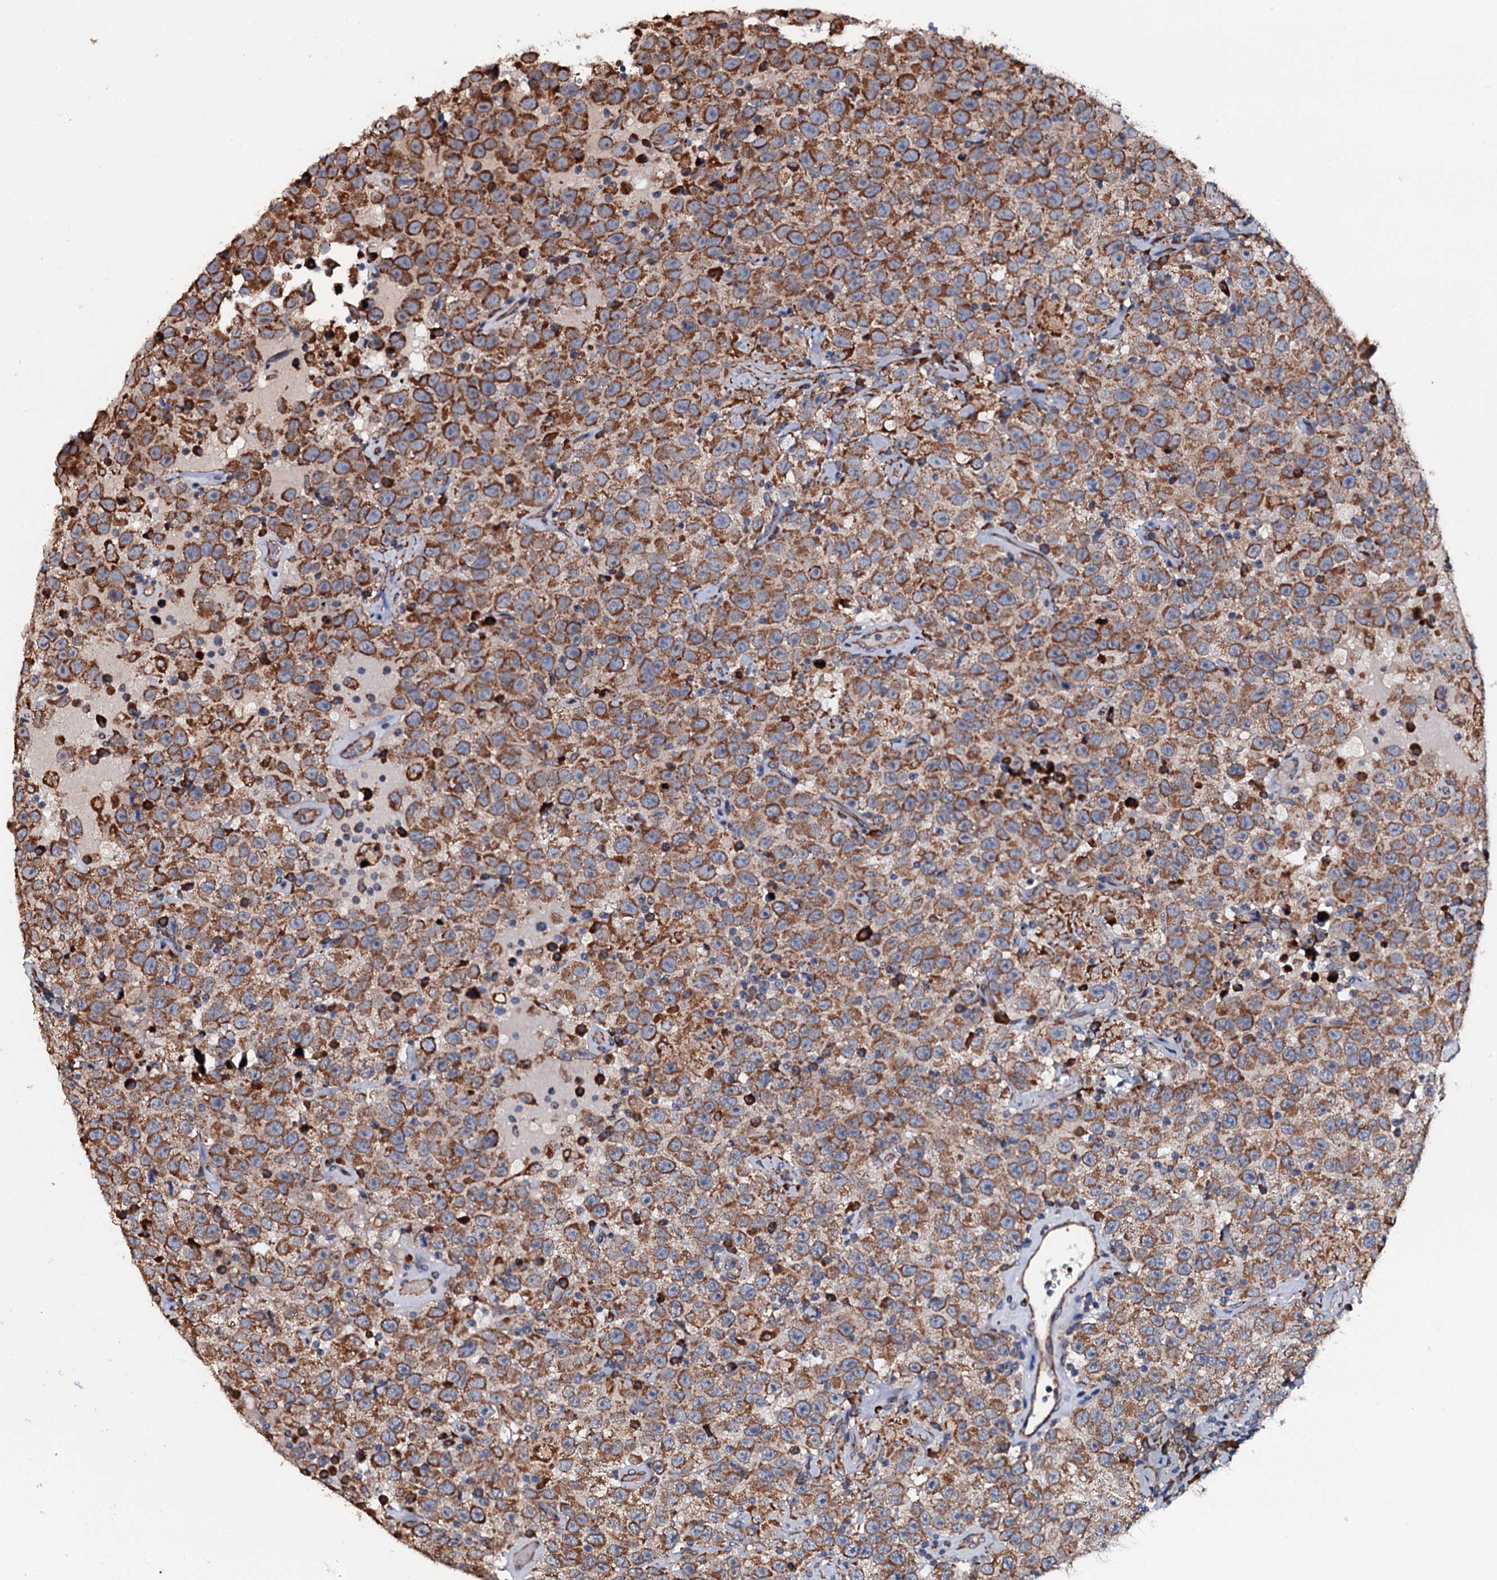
{"staining": {"intensity": "strong", "quantity": ">75%", "location": "cytoplasmic/membranous"}, "tissue": "testis cancer", "cell_type": "Tumor cells", "image_type": "cancer", "snomed": [{"axis": "morphology", "description": "Seminoma, NOS"}, {"axis": "topography", "description": "Testis"}], "caption": "High-power microscopy captured an immunohistochemistry photomicrograph of testis cancer, revealing strong cytoplasmic/membranous positivity in approximately >75% of tumor cells. The staining is performed using DAB (3,3'-diaminobenzidine) brown chromogen to label protein expression. The nuclei are counter-stained blue using hematoxylin.", "gene": "RAB12", "patient": {"sex": "male", "age": 41}}